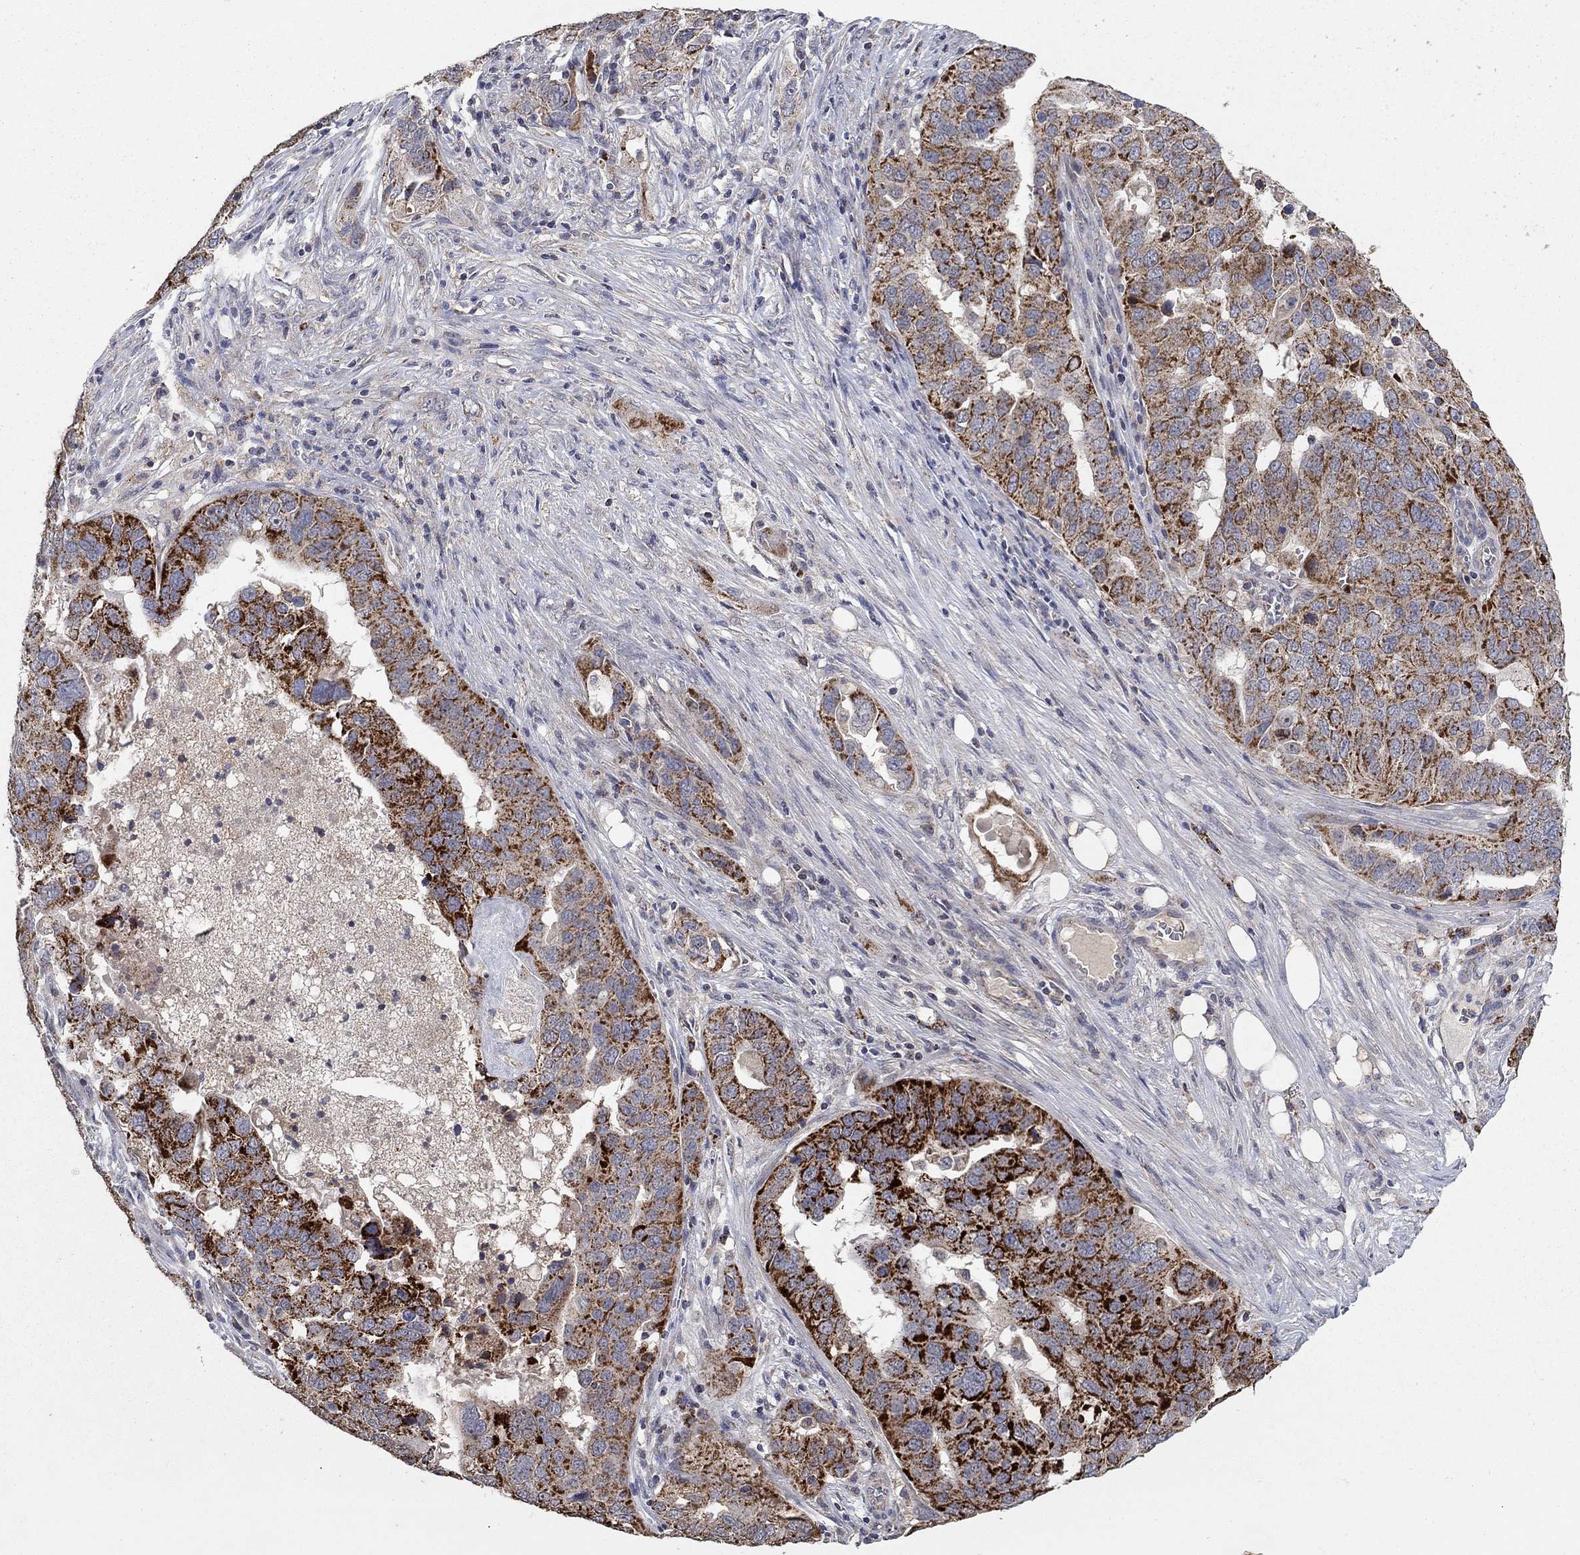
{"staining": {"intensity": "strong", "quantity": "25%-75%", "location": "cytoplasmic/membranous"}, "tissue": "ovarian cancer", "cell_type": "Tumor cells", "image_type": "cancer", "snomed": [{"axis": "morphology", "description": "Carcinoma, endometroid"}, {"axis": "topography", "description": "Soft tissue"}, {"axis": "topography", "description": "Ovary"}], "caption": "Immunohistochemistry (DAB (3,3'-diaminobenzidine)) staining of human ovarian cancer displays strong cytoplasmic/membranous protein staining in about 25%-75% of tumor cells.", "gene": "GPSM1", "patient": {"sex": "female", "age": 52}}